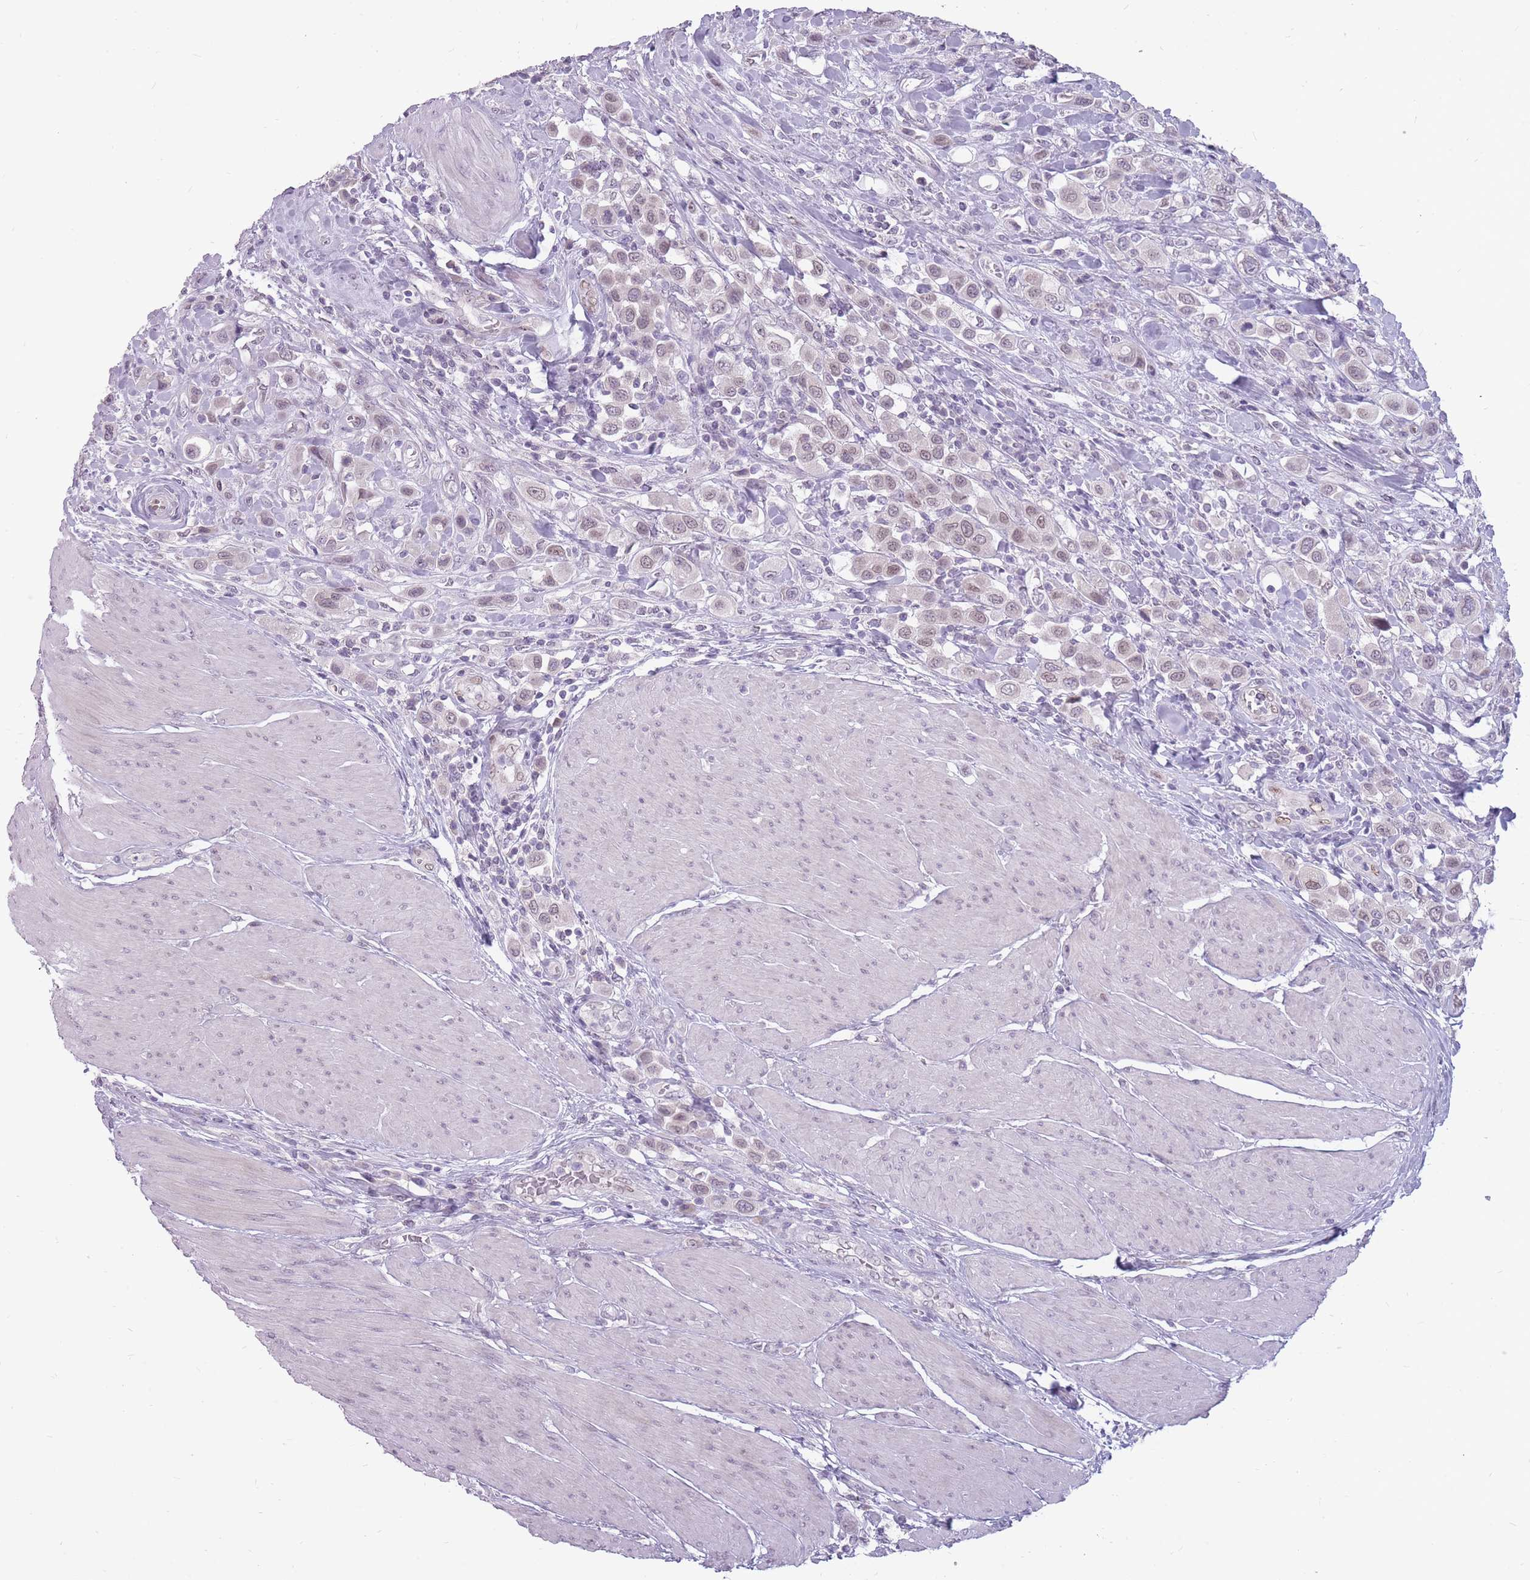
{"staining": {"intensity": "weak", "quantity": "25%-75%", "location": "nuclear"}, "tissue": "urothelial cancer", "cell_type": "Tumor cells", "image_type": "cancer", "snomed": [{"axis": "morphology", "description": "Urothelial carcinoma, High grade"}, {"axis": "topography", "description": "Urinary bladder"}], "caption": "Weak nuclear positivity for a protein is seen in approximately 25%-75% of tumor cells of urothelial cancer using immunohistochemistry (IHC).", "gene": "POMZP3", "patient": {"sex": "male", "age": 50}}